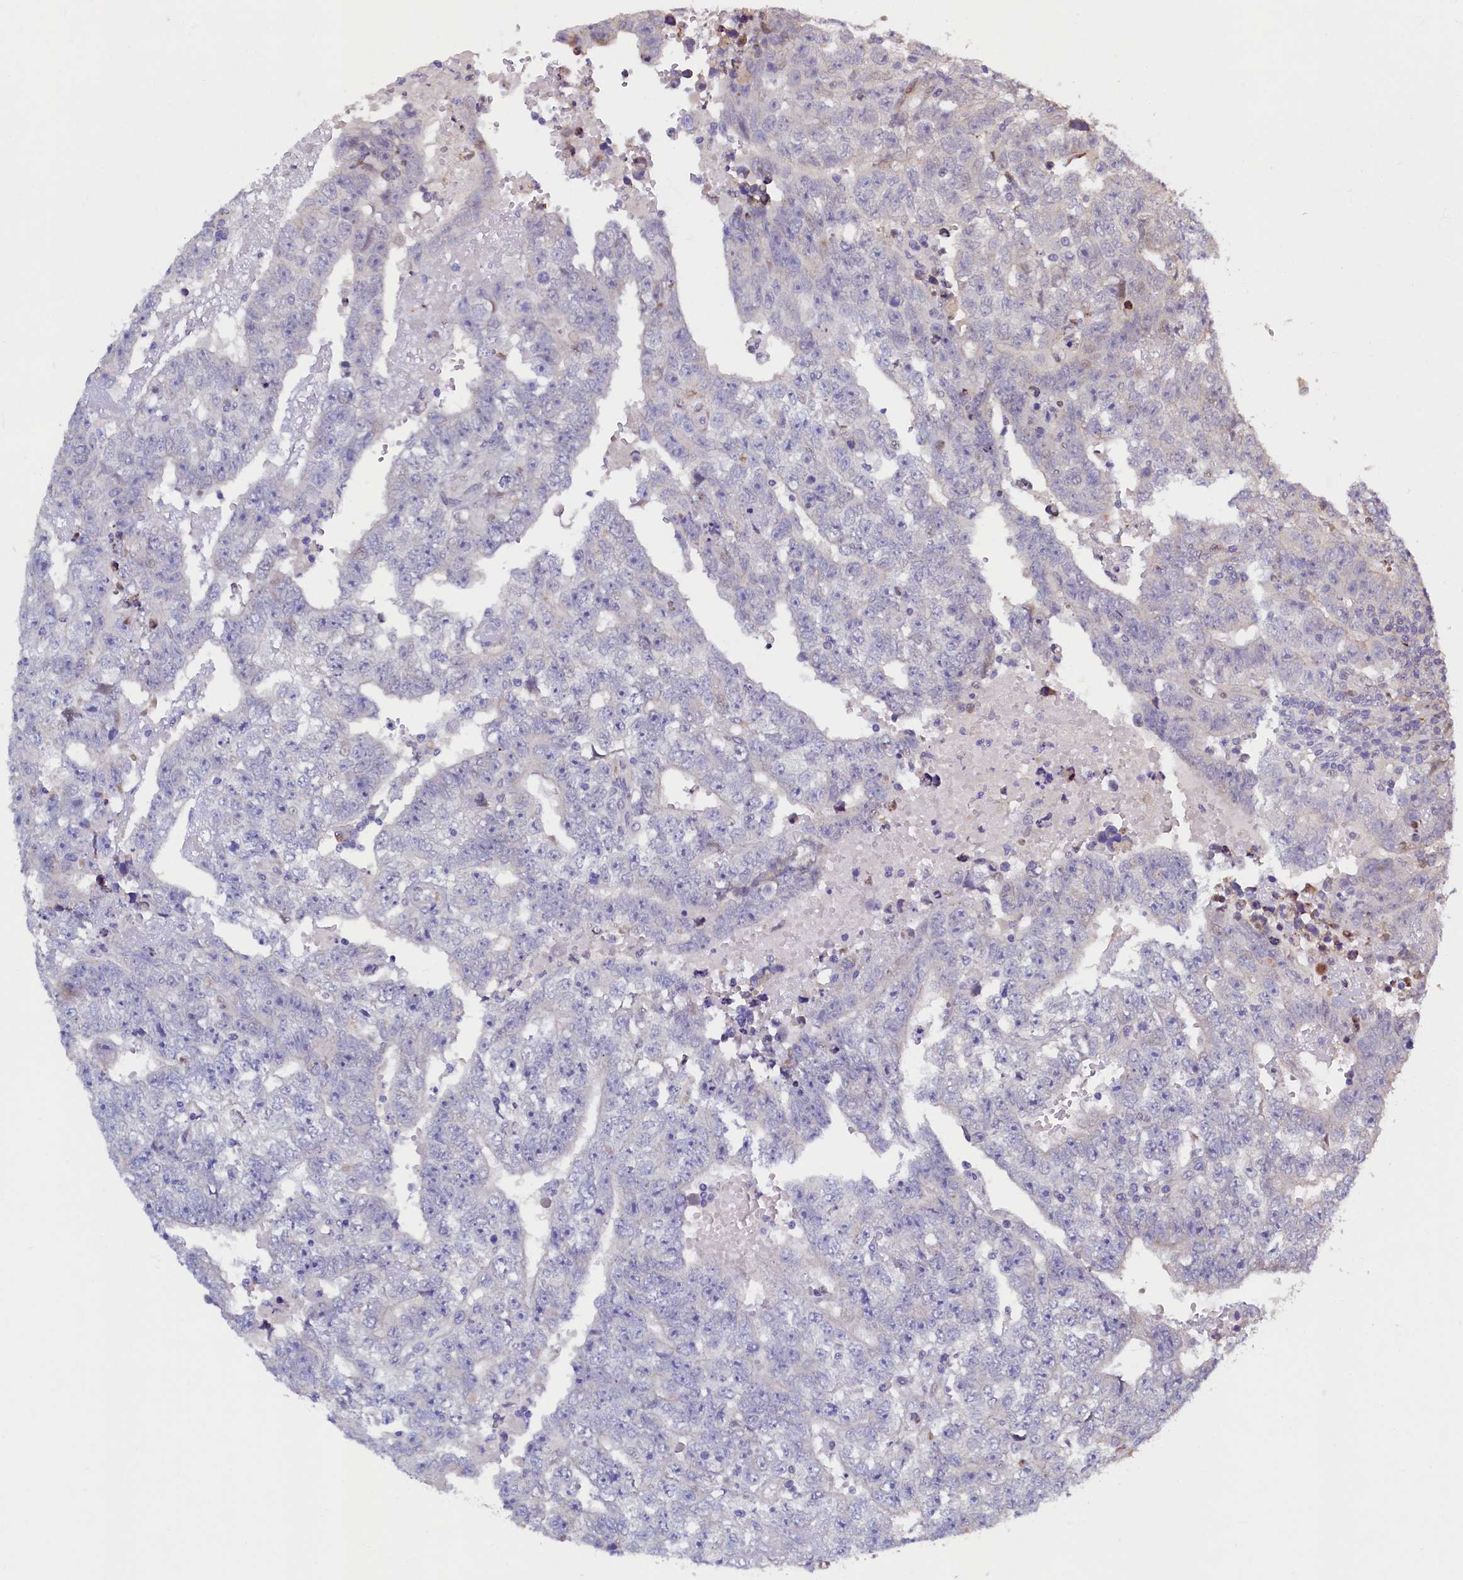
{"staining": {"intensity": "negative", "quantity": "none", "location": "none"}, "tissue": "testis cancer", "cell_type": "Tumor cells", "image_type": "cancer", "snomed": [{"axis": "morphology", "description": "Carcinoma, Embryonal, NOS"}, {"axis": "topography", "description": "Testis"}], "caption": "An IHC micrograph of testis cancer (embryonal carcinoma) is shown. There is no staining in tumor cells of testis cancer (embryonal carcinoma).", "gene": "SLC16A14", "patient": {"sex": "male", "age": 25}}